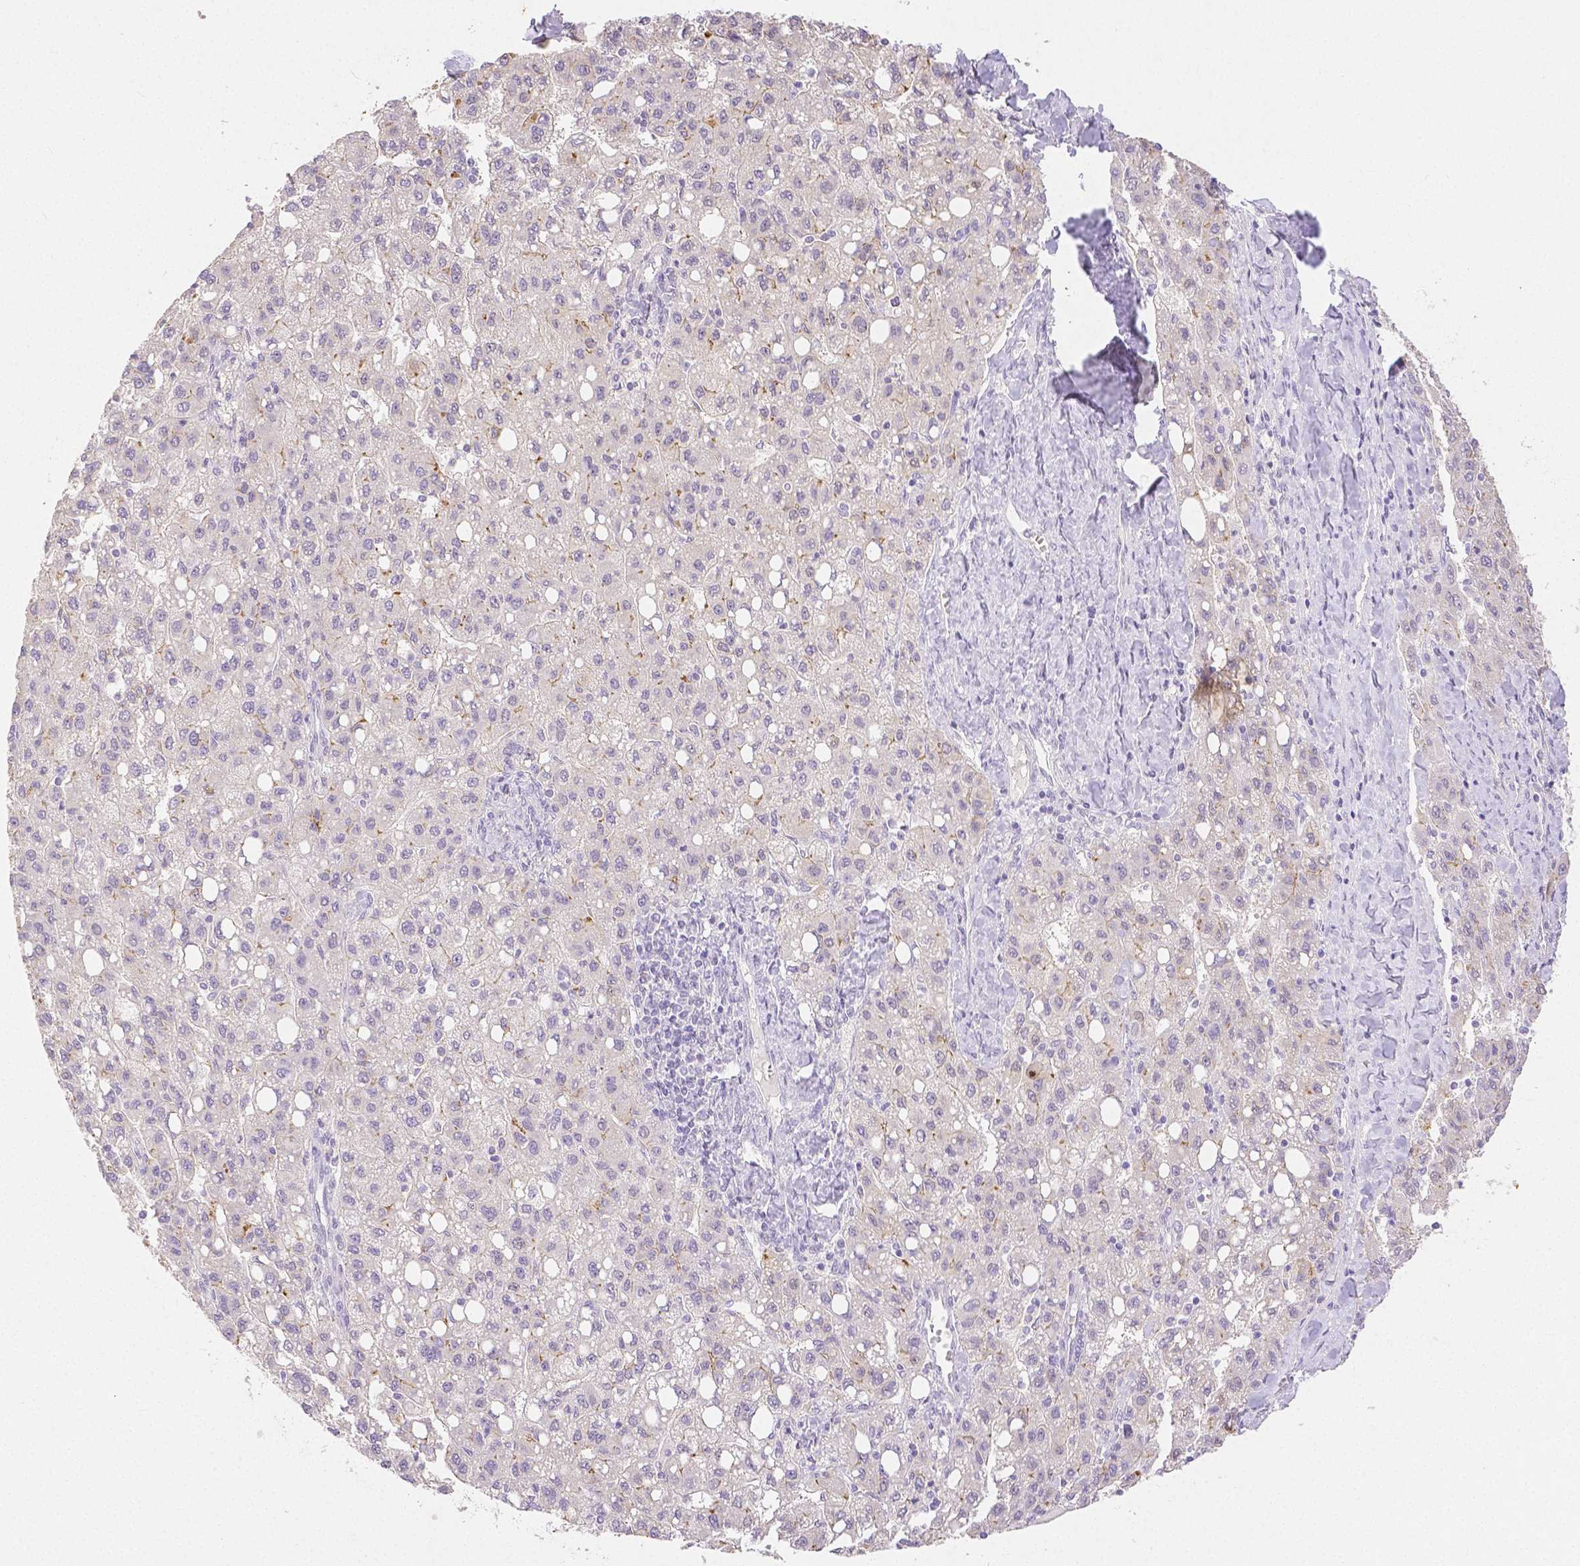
{"staining": {"intensity": "negative", "quantity": "none", "location": "none"}, "tissue": "liver cancer", "cell_type": "Tumor cells", "image_type": "cancer", "snomed": [{"axis": "morphology", "description": "Carcinoma, Hepatocellular, NOS"}, {"axis": "topography", "description": "Liver"}], "caption": "Hepatocellular carcinoma (liver) was stained to show a protein in brown. There is no significant staining in tumor cells.", "gene": "OCLN", "patient": {"sex": "female", "age": 82}}